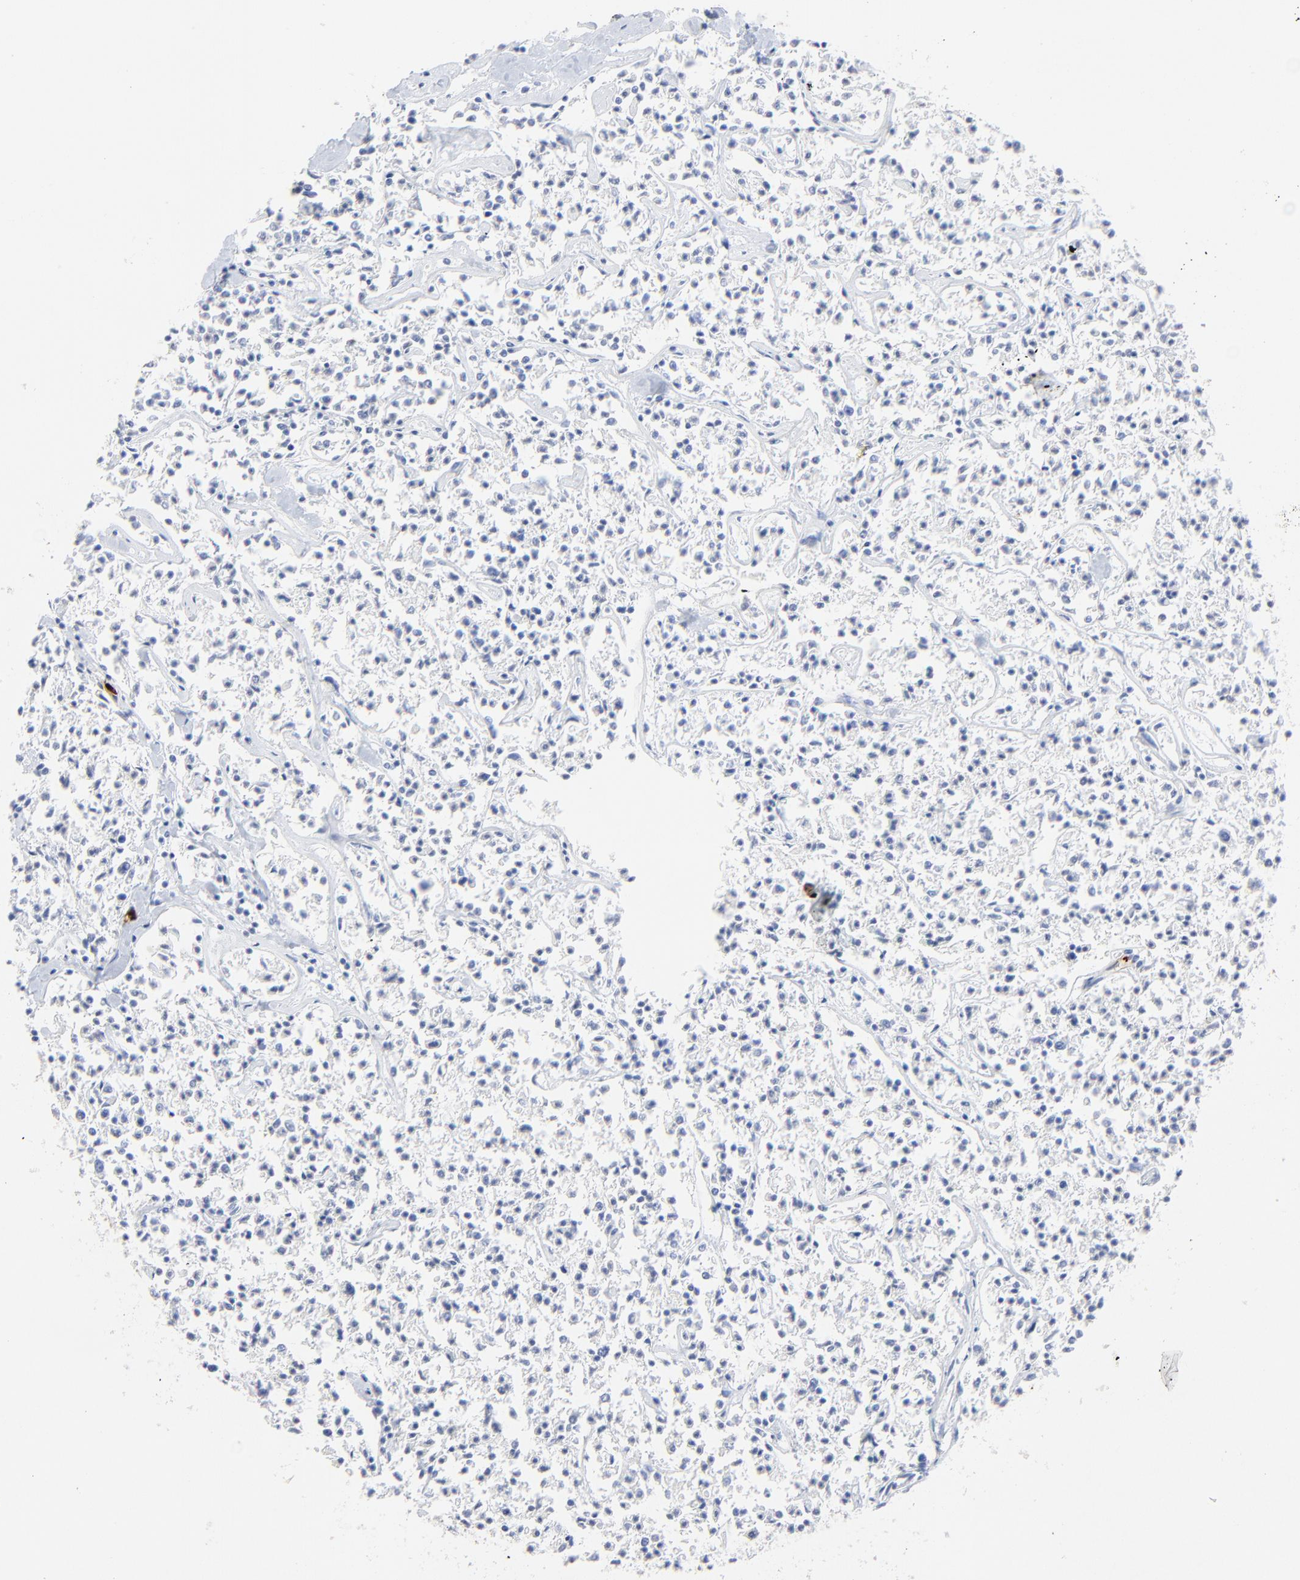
{"staining": {"intensity": "negative", "quantity": "none", "location": "none"}, "tissue": "lymphoma", "cell_type": "Tumor cells", "image_type": "cancer", "snomed": [{"axis": "morphology", "description": "Malignant lymphoma, non-Hodgkin's type, Low grade"}, {"axis": "topography", "description": "Small intestine"}], "caption": "Immunohistochemistry (IHC) of human malignant lymphoma, non-Hodgkin's type (low-grade) shows no positivity in tumor cells.", "gene": "LCN2", "patient": {"sex": "female", "age": 59}}